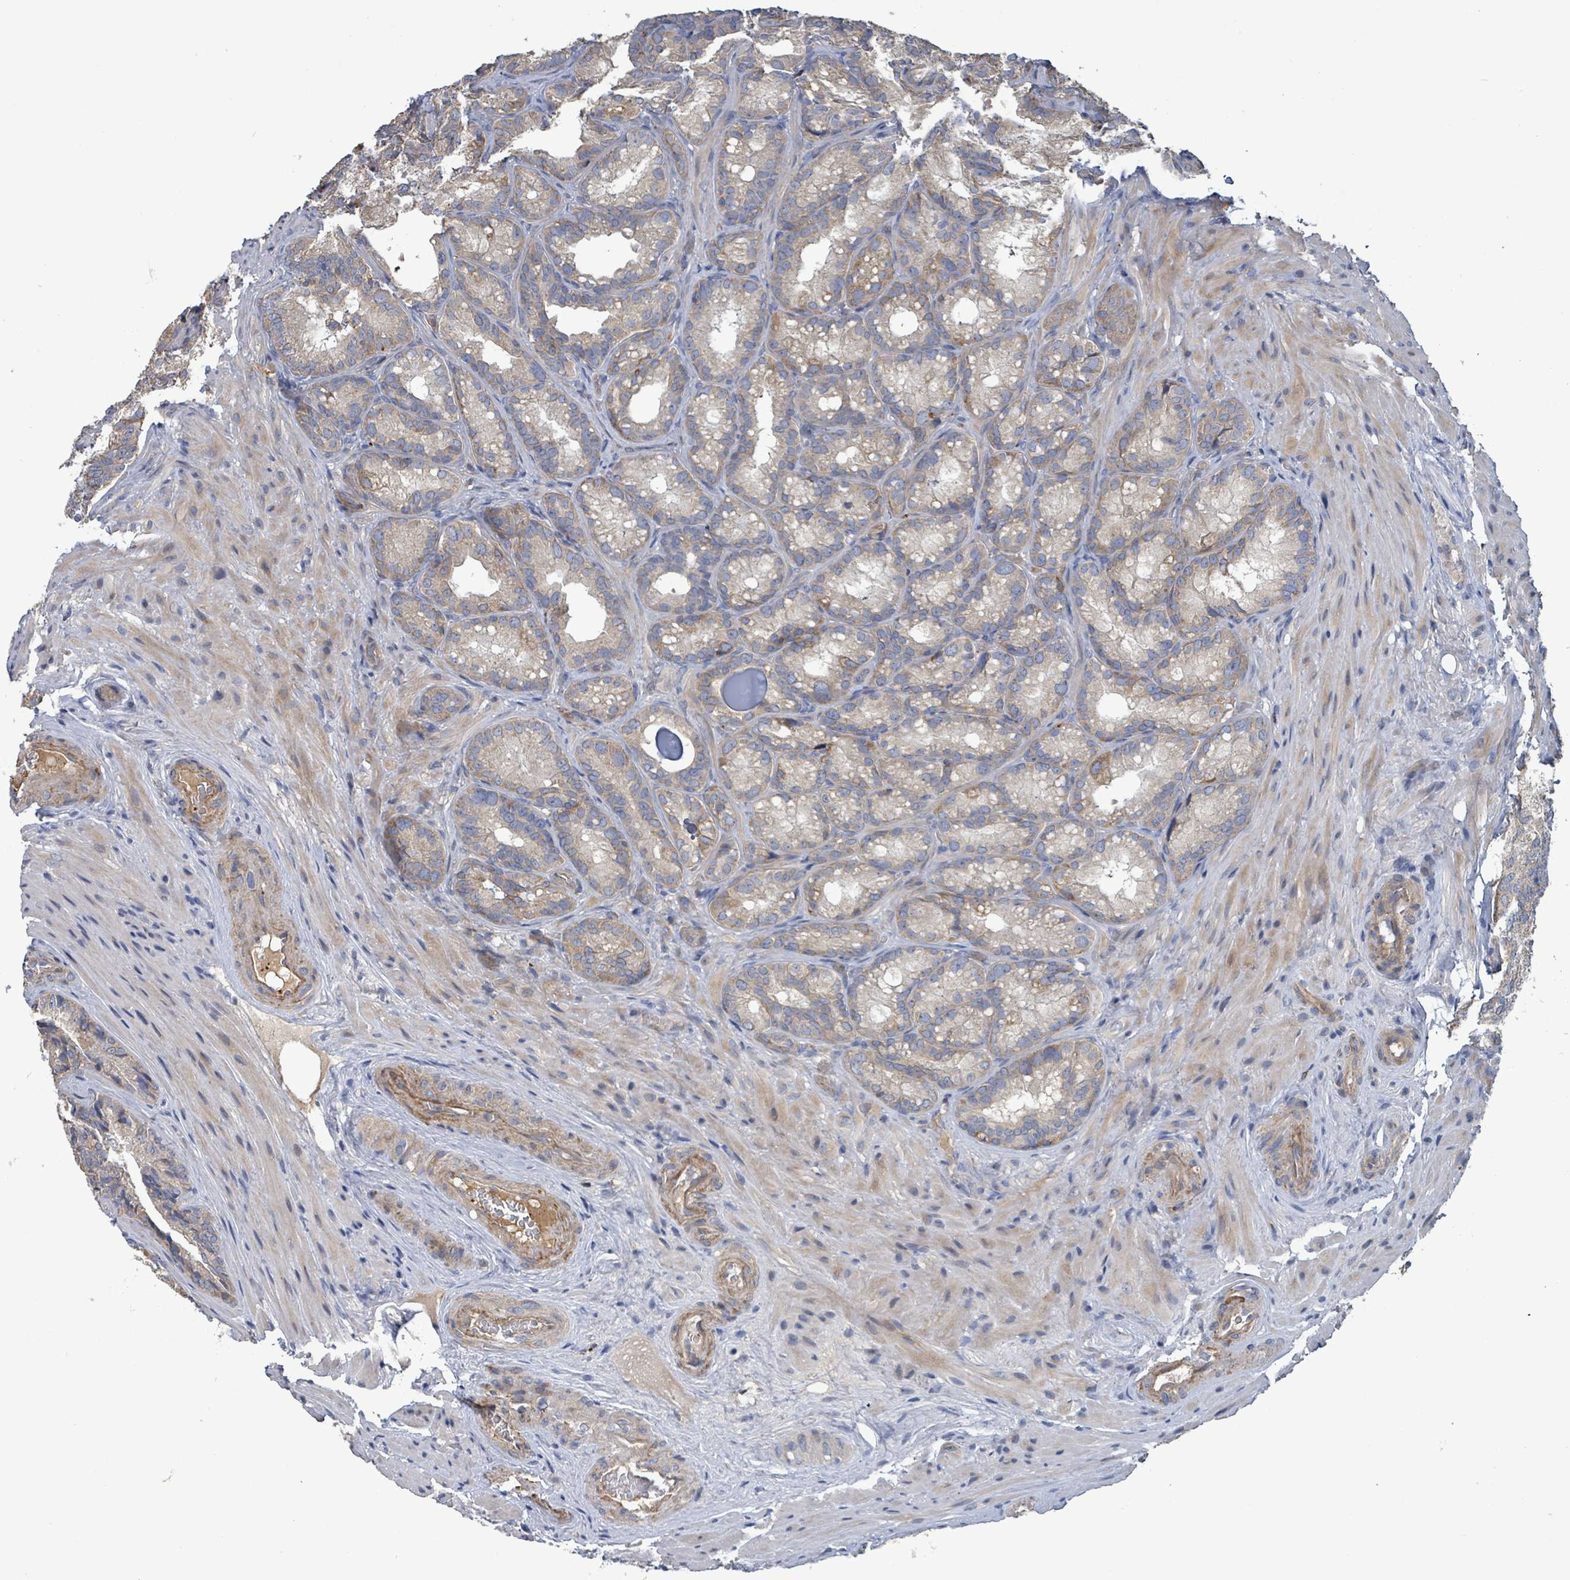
{"staining": {"intensity": "weak", "quantity": "25%-75%", "location": "cytoplasmic/membranous"}, "tissue": "seminal vesicle", "cell_type": "Glandular cells", "image_type": "normal", "snomed": [{"axis": "morphology", "description": "Normal tissue, NOS"}, {"axis": "topography", "description": "Seminal veicle"}], "caption": "Glandular cells show weak cytoplasmic/membranous staining in approximately 25%-75% of cells in unremarkable seminal vesicle. (DAB (3,3'-diaminobenzidine) IHC with brightfield microscopy, high magnification).", "gene": "PLAAT1", "patient": {"sex": "male", "age": 58}}